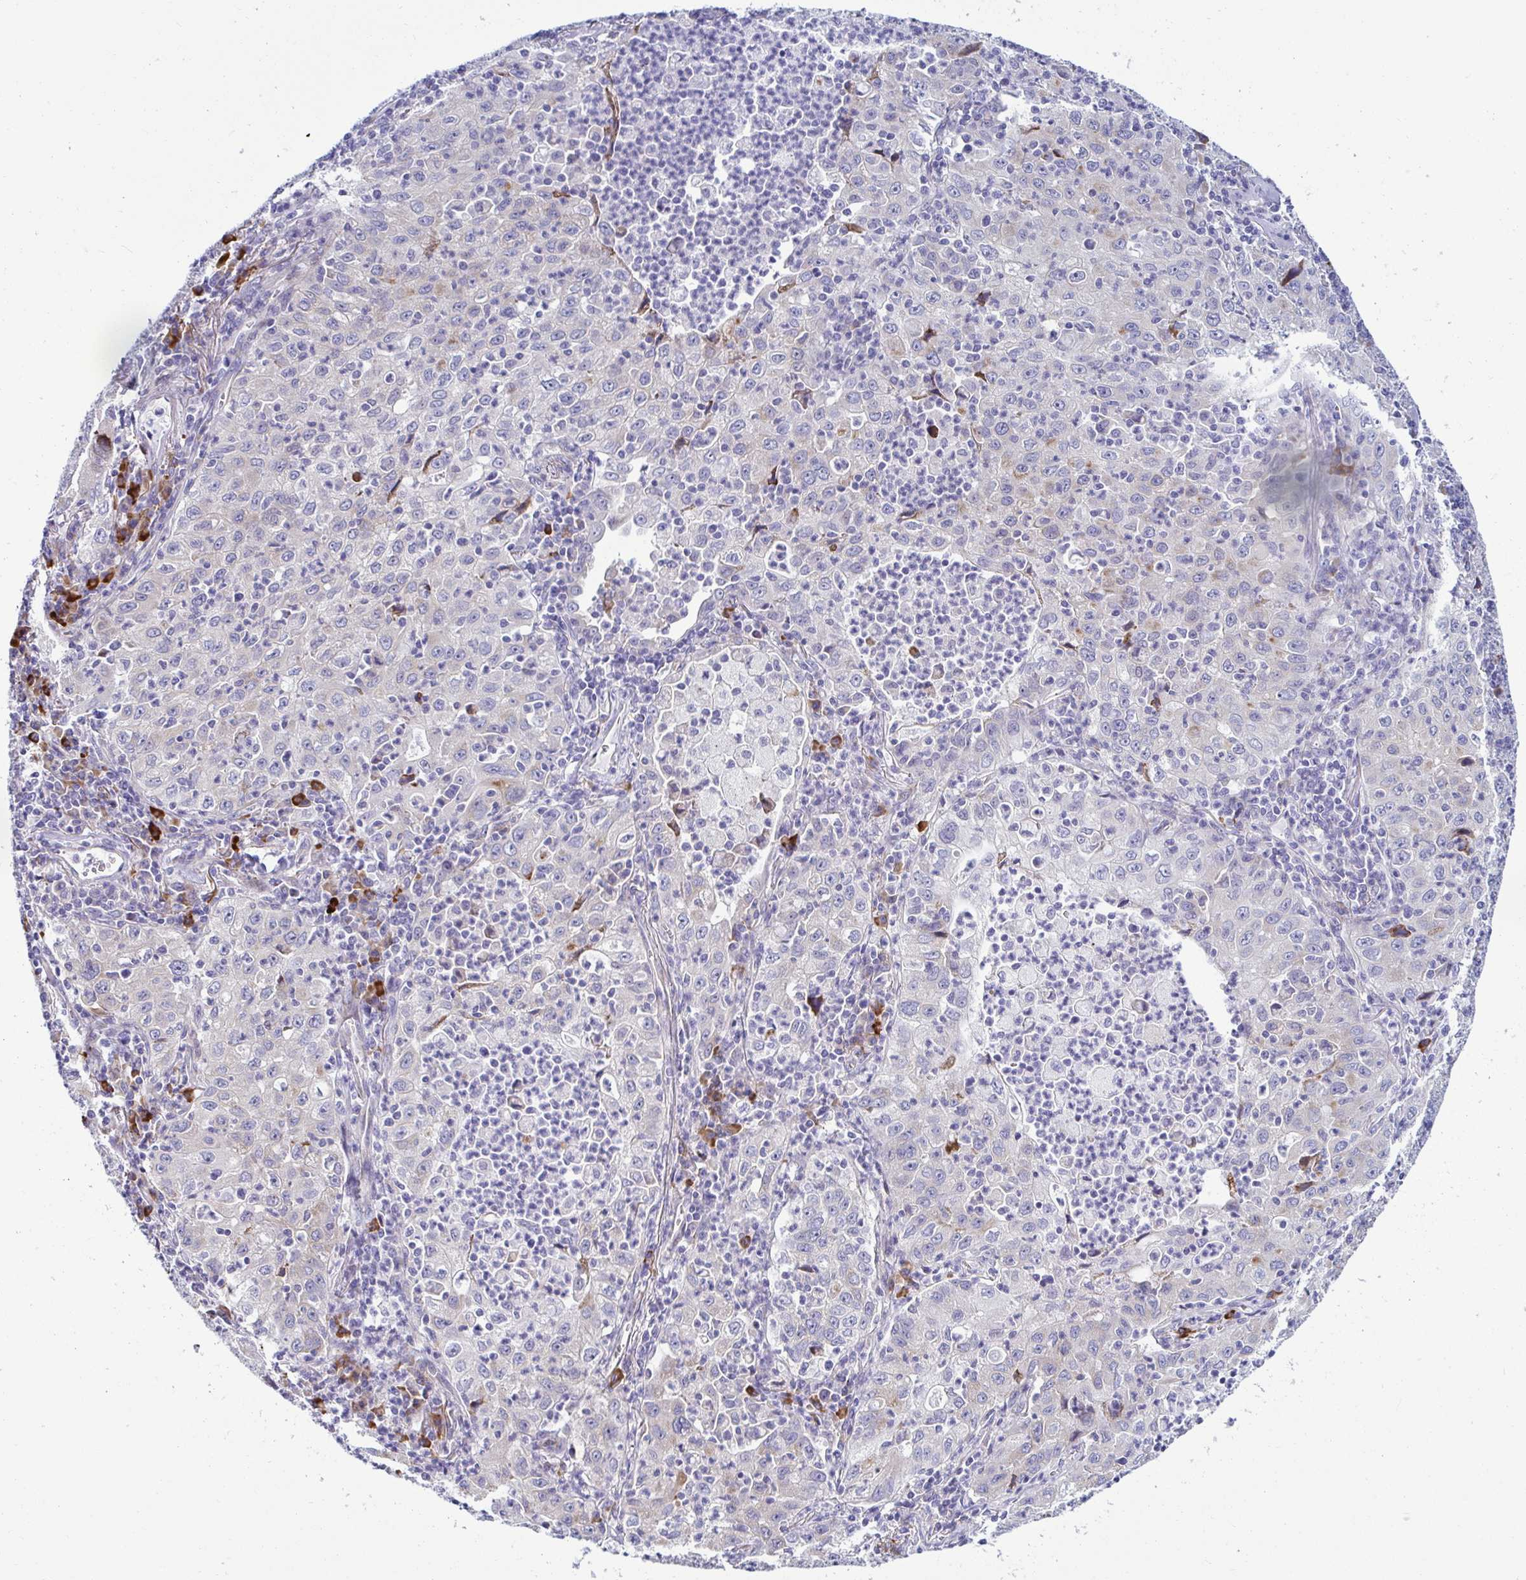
{"staining": {"intensity": "negative", "quantity": "none", "location": "none"}, "tissue": "lung cancer", "cell_type": "Tumor cells", "image_type": "cancer", "snomed": [{"axis": "morphology", "description": "Squamous cell carcinoma, NOS"}, {"axis": "topography", "description": "Lung"}], "caption": "The histopathology image exhibits no significant staining in tumor cells of lung cancer. (Stains: DAB immunohistochemistry with hematoxylin counter stain, Microscopy: brightfield microscopy at high magnification).", "gene": "TFPI2", "patient": {"sex": "male", "age": 71}}